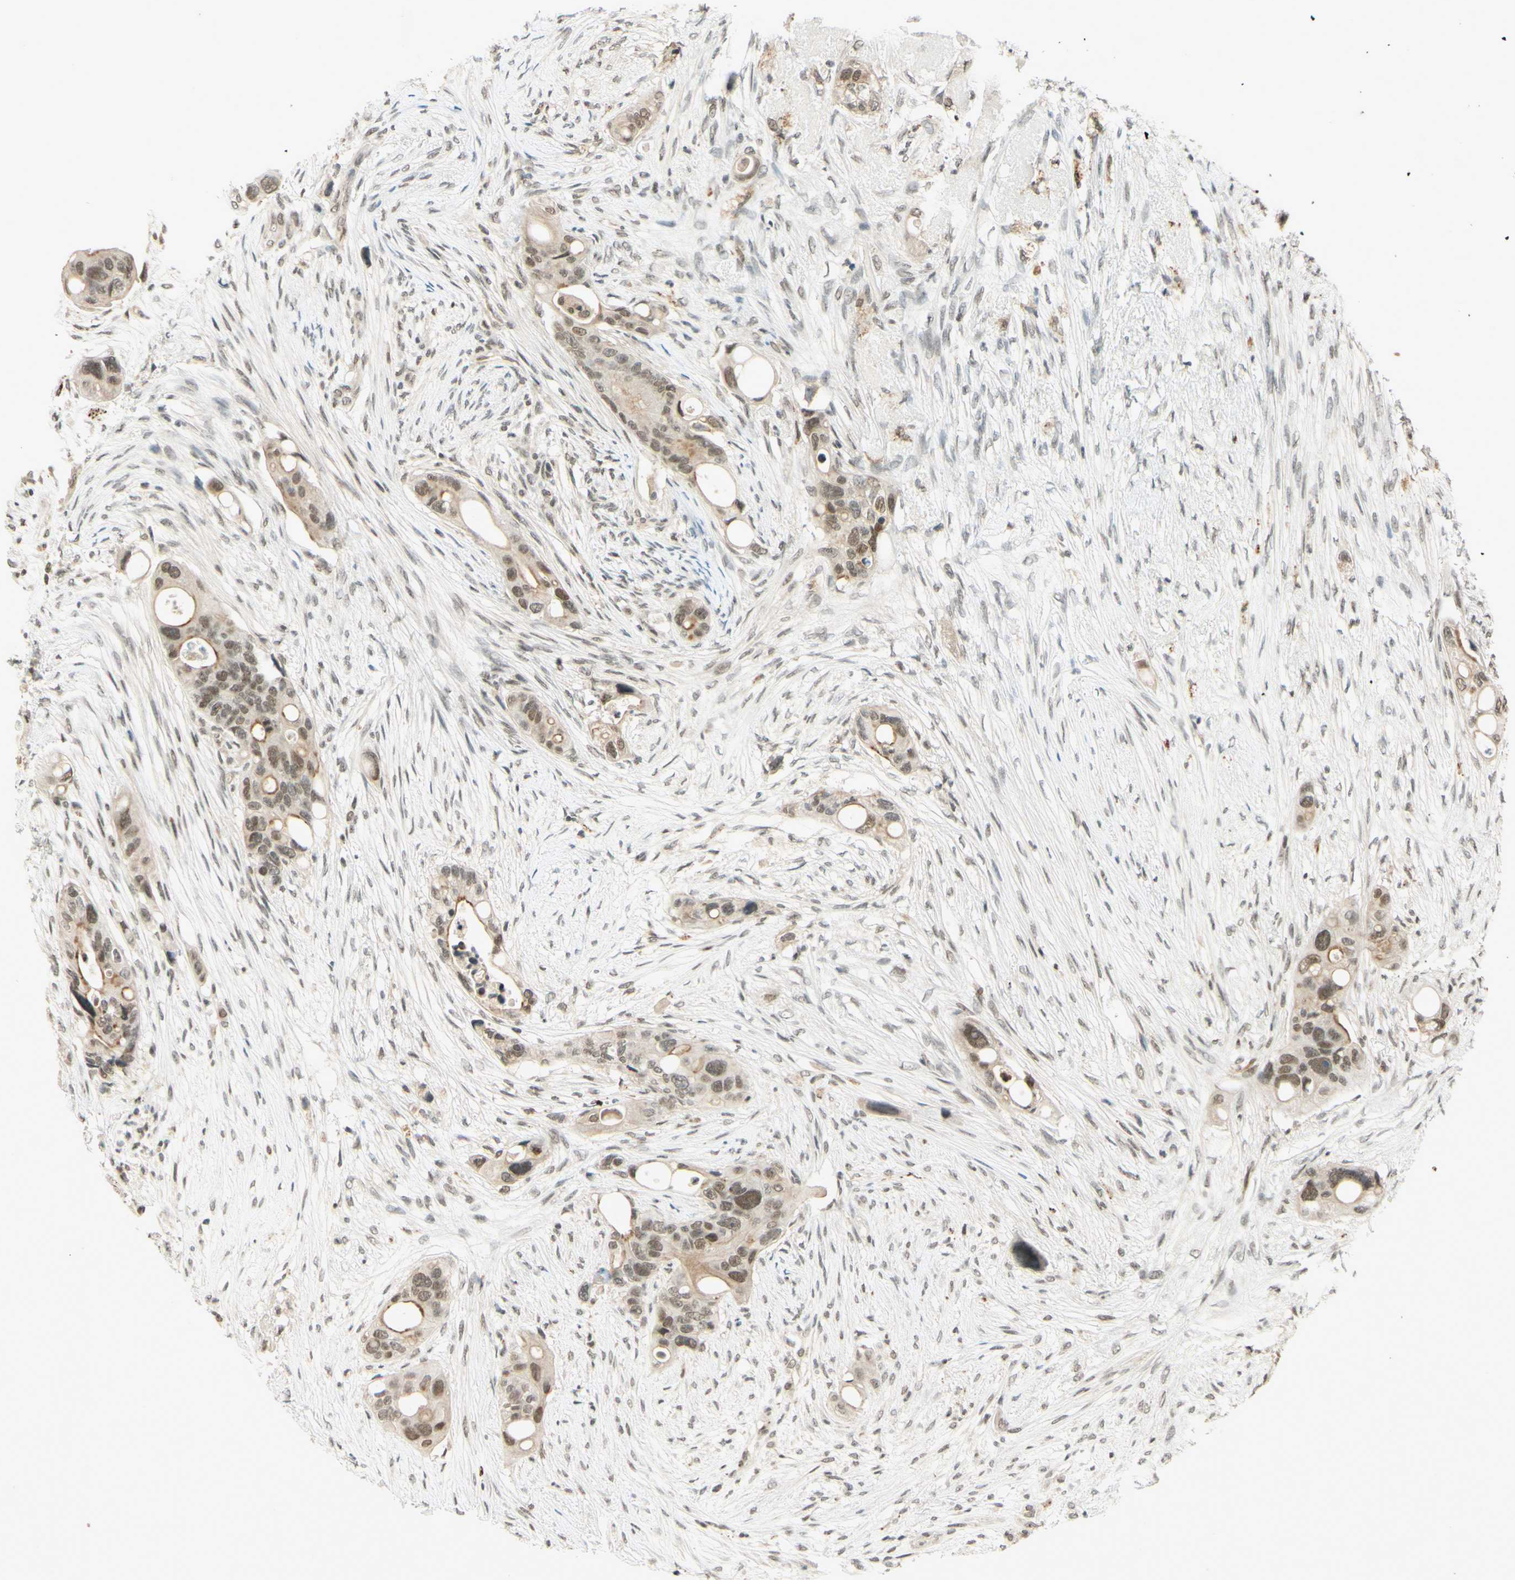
{"staining": {"intensity": "moderate", "quantity": ">75%", "location": "nuclear"}, "tissue": "colorectal cancer", "cell_type": "Tumor cells", "image_type": "cancer", "snomed": [{"axis": "morphology", "description": "Adenocarcinoma, NOS"}, {"axis": "topography", "description": "Colon"}], "caption": "High-magnification brightfield microscopy of colorectal cancer (adenocarcinoma) stained with DAB (3,3'-diaminobenzidine) (brown) and counterstained with hematoxylin (blue). tumor cells exhibit moderate nuclear expression is appreciated in approximately>75% of cells. The staining is performed using DAB brown chromogen to label protein expression. The nuclei are counter-stained blue using hematoxylin.", "gene": "SMARCB1", "patient": {"sex": "female", "age": 57}}